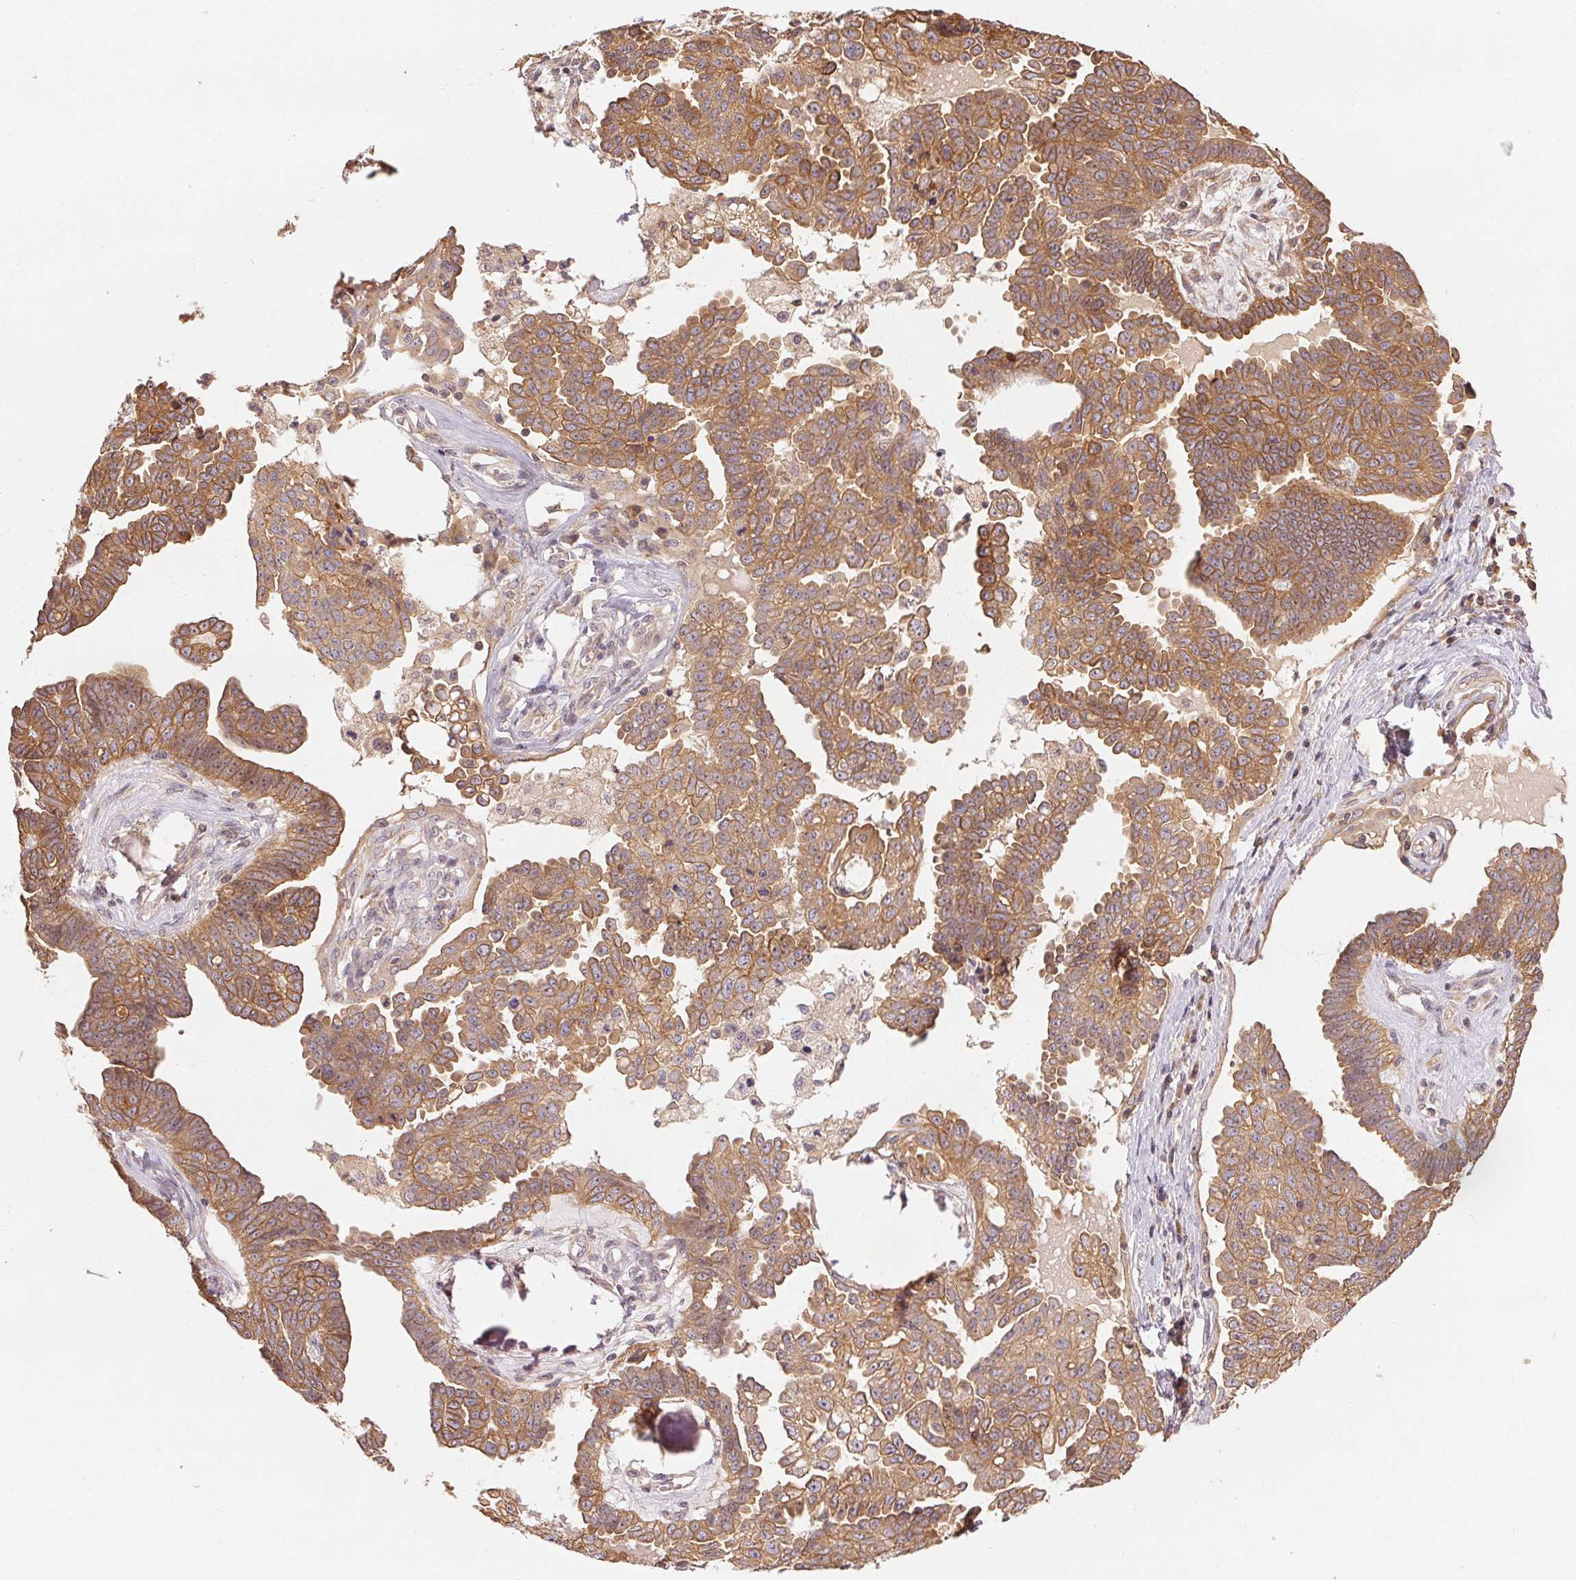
{"staining": {"intensity": "moderate", "quantity": ">75%", "location": "cytoplasmic/membranous"}, "tissue": "ovarian cancer", "cell_type": "Tumor cells", "image_type": "cancer", "snomed": [{"axis": "morphology", "description": "Cystadenocarcinoma, serous, NOS"}, {"axis": "topography", "description": "Ovary"}], "caption": "Tumor cells reveal medium levels of moderate cytoplasmic/membranous expression in about >75% of cells in ovarian serous cystadenocarcinoma. The staining is performed using DAB brown chromogen to label protein expression. The nuclei are counter-stained blue using hematoxylin.", "gene": "MAPKAPK2", "patient": {"sex": "female", "age": 71}}